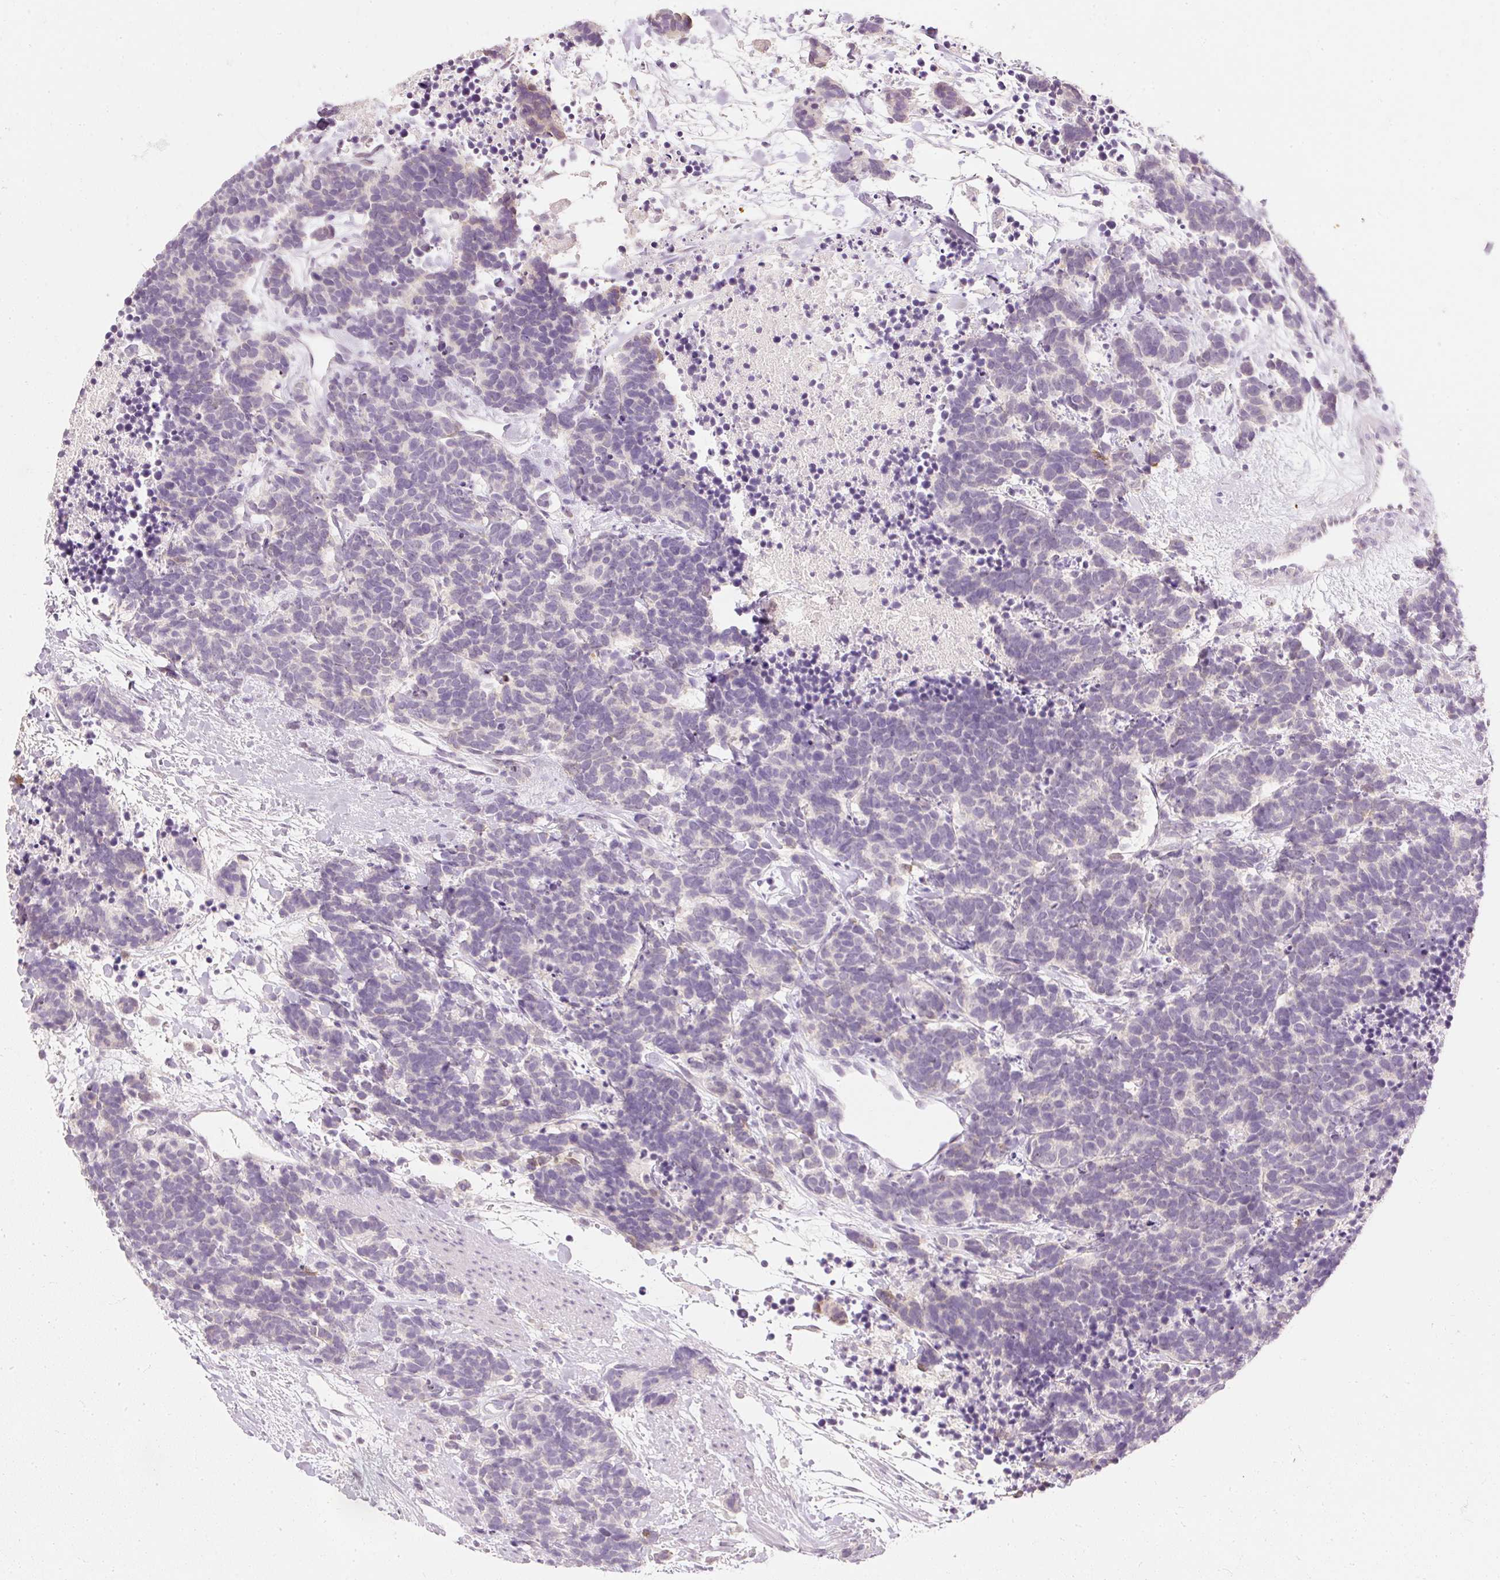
{"staining": {"intensity": "weak", "quantity": "<25%", "location": "cytoplasmic/membranous"}, "tissue": "carcinoid", "cell_type": "Tumor cells", "image_type": "cancer", "snomed": [{"axis": "morphology", "description": "Carcinoma, NOS"}, {"axis": "morphology", "description": "Carcinoid, malignant, NOS"}, {"axis": "topography", "description": "Prostate"}], "caption": "There is no significant staining in tumor cells of carcinoma.", "gene": "ELAVL3", "patient": {"sex": "male", "age": 57}}